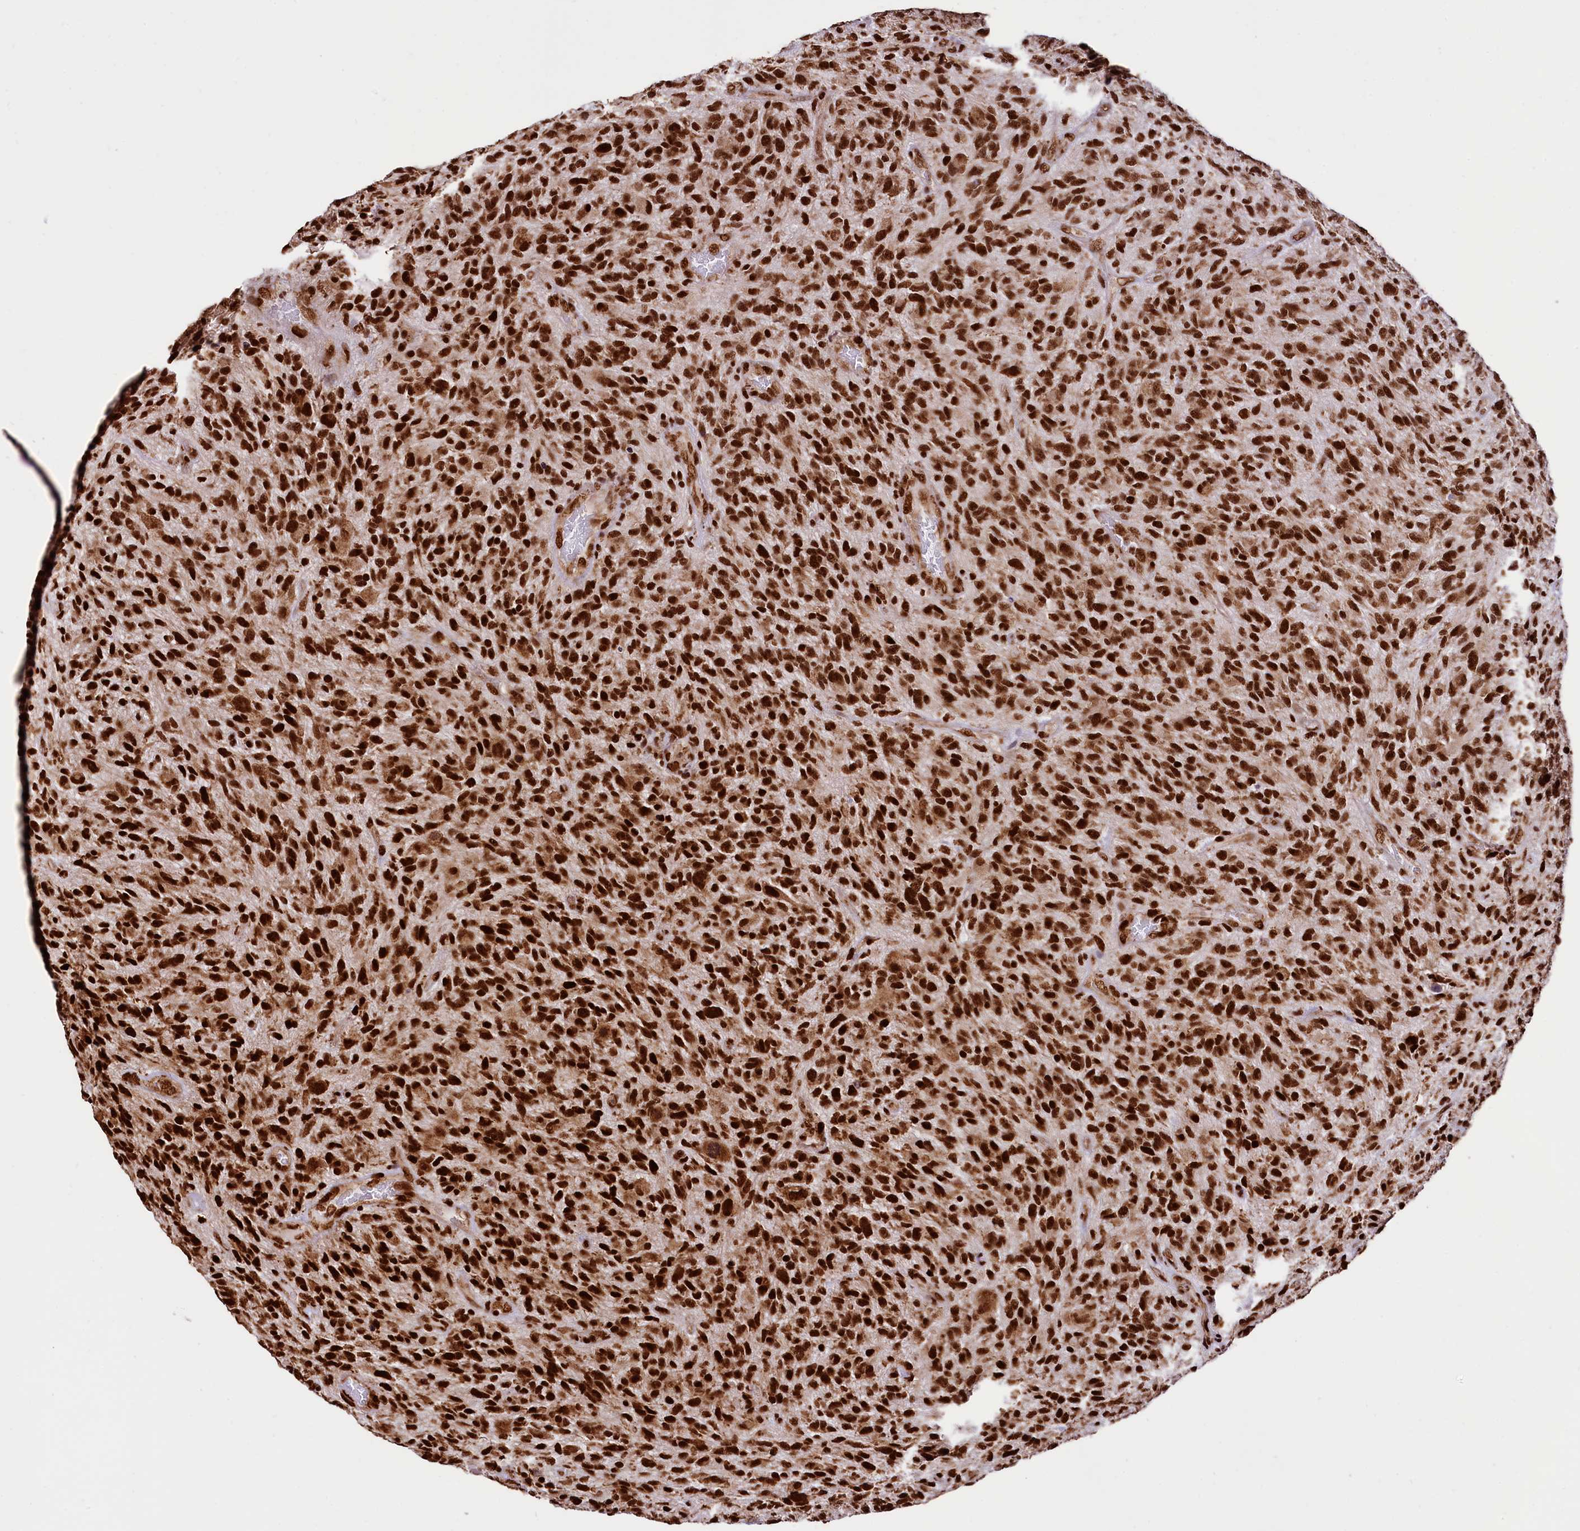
{"staining": {"intensity": "strong", "quantity": ">75%", "location": "nuclear"}, "tissue": "glioma", "cell_type": "Tumor cells", "image_type": "cancer", "snomed": [{"axis": "morphology", "description": "Glioma, malignant, High grade"}, {"axis": "topography", "description": "Brain"}], "caption": "DAB immunohistochemical staining of high-grade glioma (malignant) exhibits strong nuclear protein positivity in about >75% of tumor cells.", "gene": "PDS5B", "patient": {"sex": "male", "age": 47}}